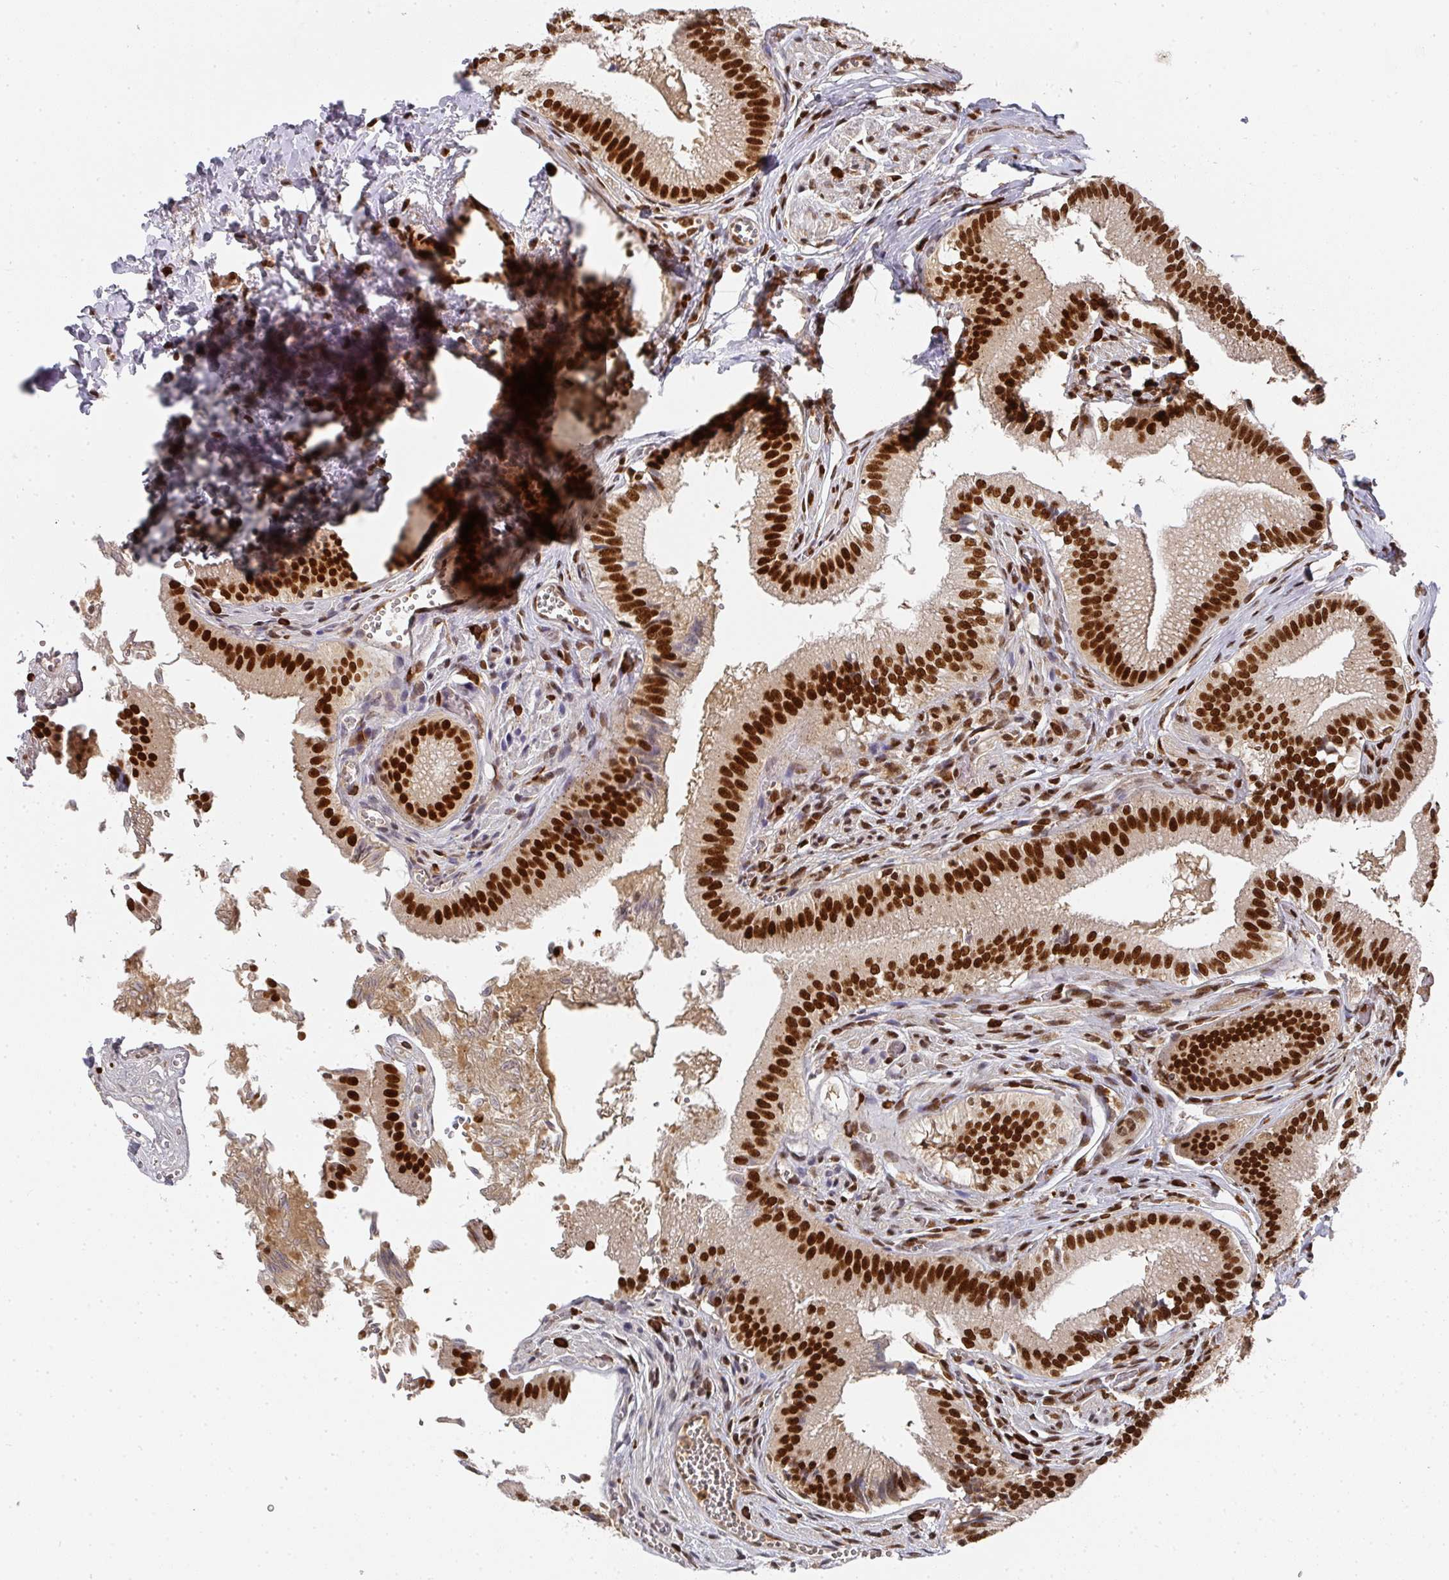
{"staining": {"intensity": "strong", "quantity": ">75%", "location": "nuclear"}, "tissue": "gallbladder", "cell_type": "Glandular cells", "image_type": "normal", "snomed": [{"axis": "morphology", "description": "Normal tissue, NOS"}, {"axis": "topography", "description": "Gallbladder"}, {"axis": "topography", "description": "Peripheral nerve tissue"}], "caption": "IHC of benign gallbladder reveals high levels of strong nuclear expression in approximately >75% of glandular cells.", "gene": "DIDO1", "patient": {"sex": "male", "age": 17}}